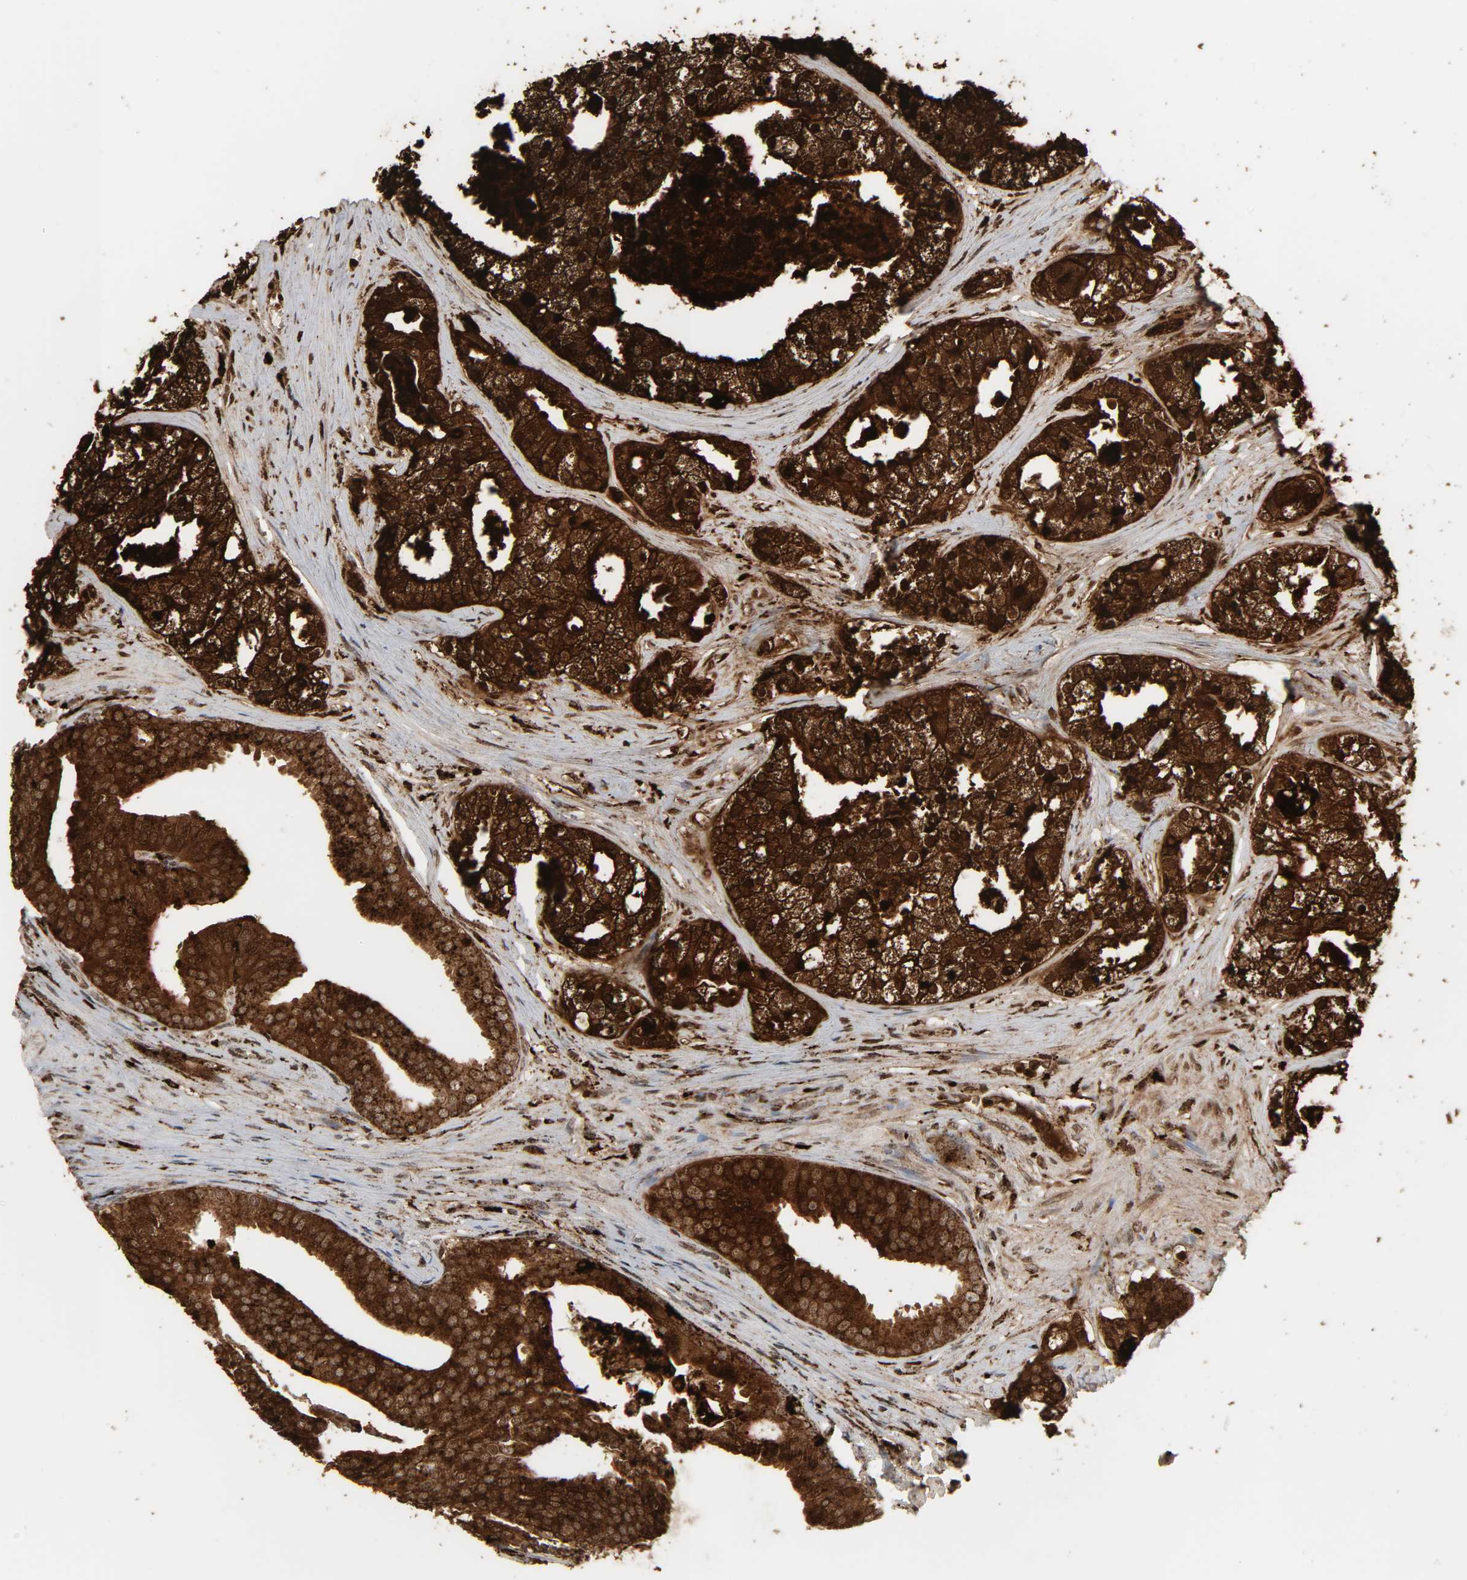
{"staining": {"intensity": "strong", "quantity": ">75%", "location": "cytoplasmic/membranous"}, "tissue": "prostate cancer", "cell_type": "Tumor cells", "image_type": "cancer", "snomed": [{"axis": "morphology", "description": "Adenocarcinoma, Low grade"}, {"axis": "topography", "description": "Prostate"}], "caption": "About >75% of tumor cells in prostate cancer demonstrate strong cytoplasmic/membranous protein staining as visualized by brown immunohistochemical staining.", "gene": "PSAP", "patient": {"sex": "male", "age": 58}}